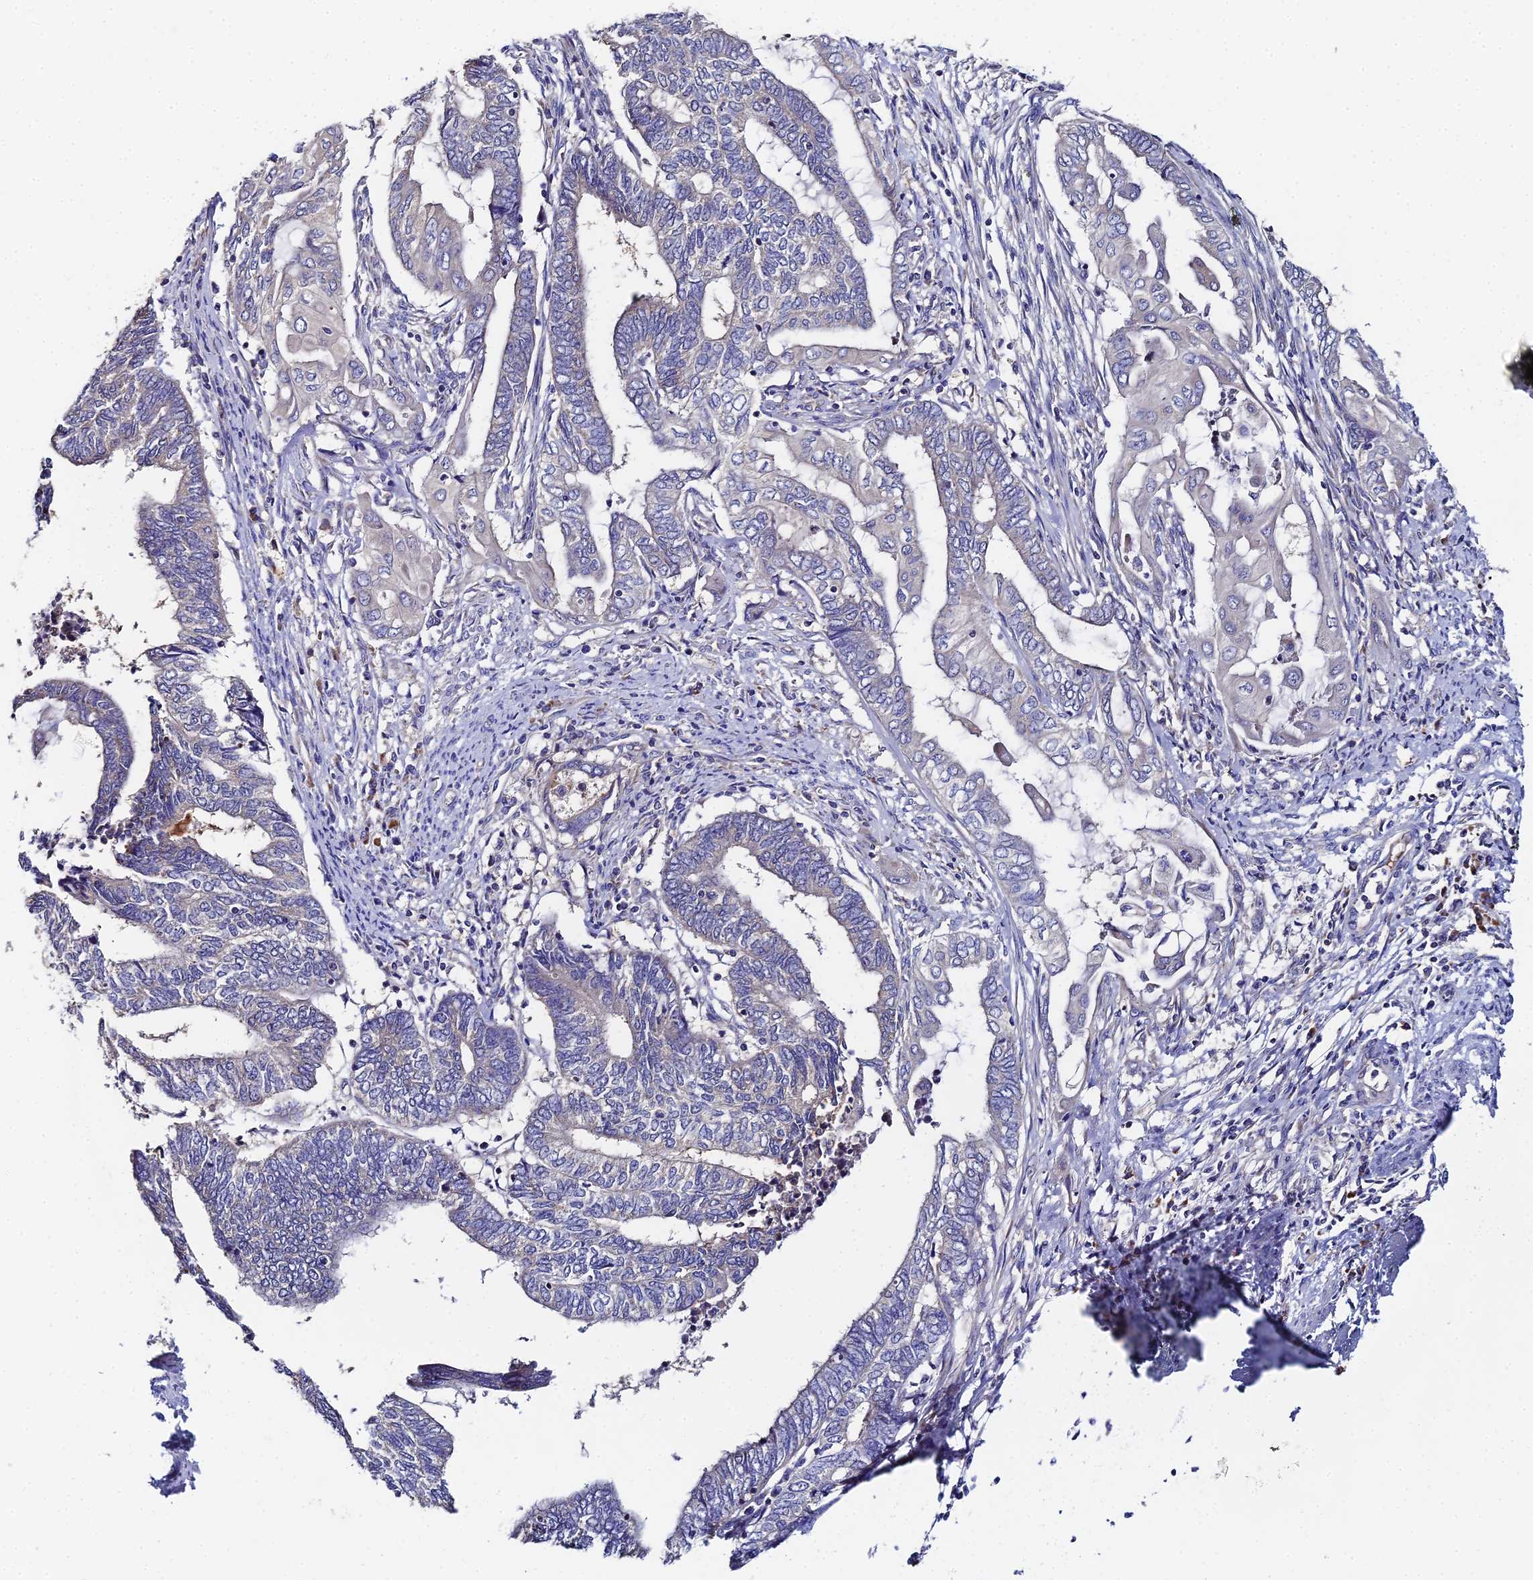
{"staining": {"intensity": "negative", "quantity": "none", "location": "none"}, "tissue": "endometrial cancer", "cell_type": "Tumor cells", "image_type": "cancer", "snomed": [{"axis": "morphology", "description": "Adenocarcinoma, NOS"}, {"axis": "topography", "description": "Uterus"}, {"axis": "topography", "description": "Endometrium"}], "caption": "This is an immunohistochemistry photomicrograph of human endometrial cancer (adenocarcinoma). There is no expression in tumor cells.", "gene": "UBE2L3", "patient": {"sex": "female", "age": 70}}